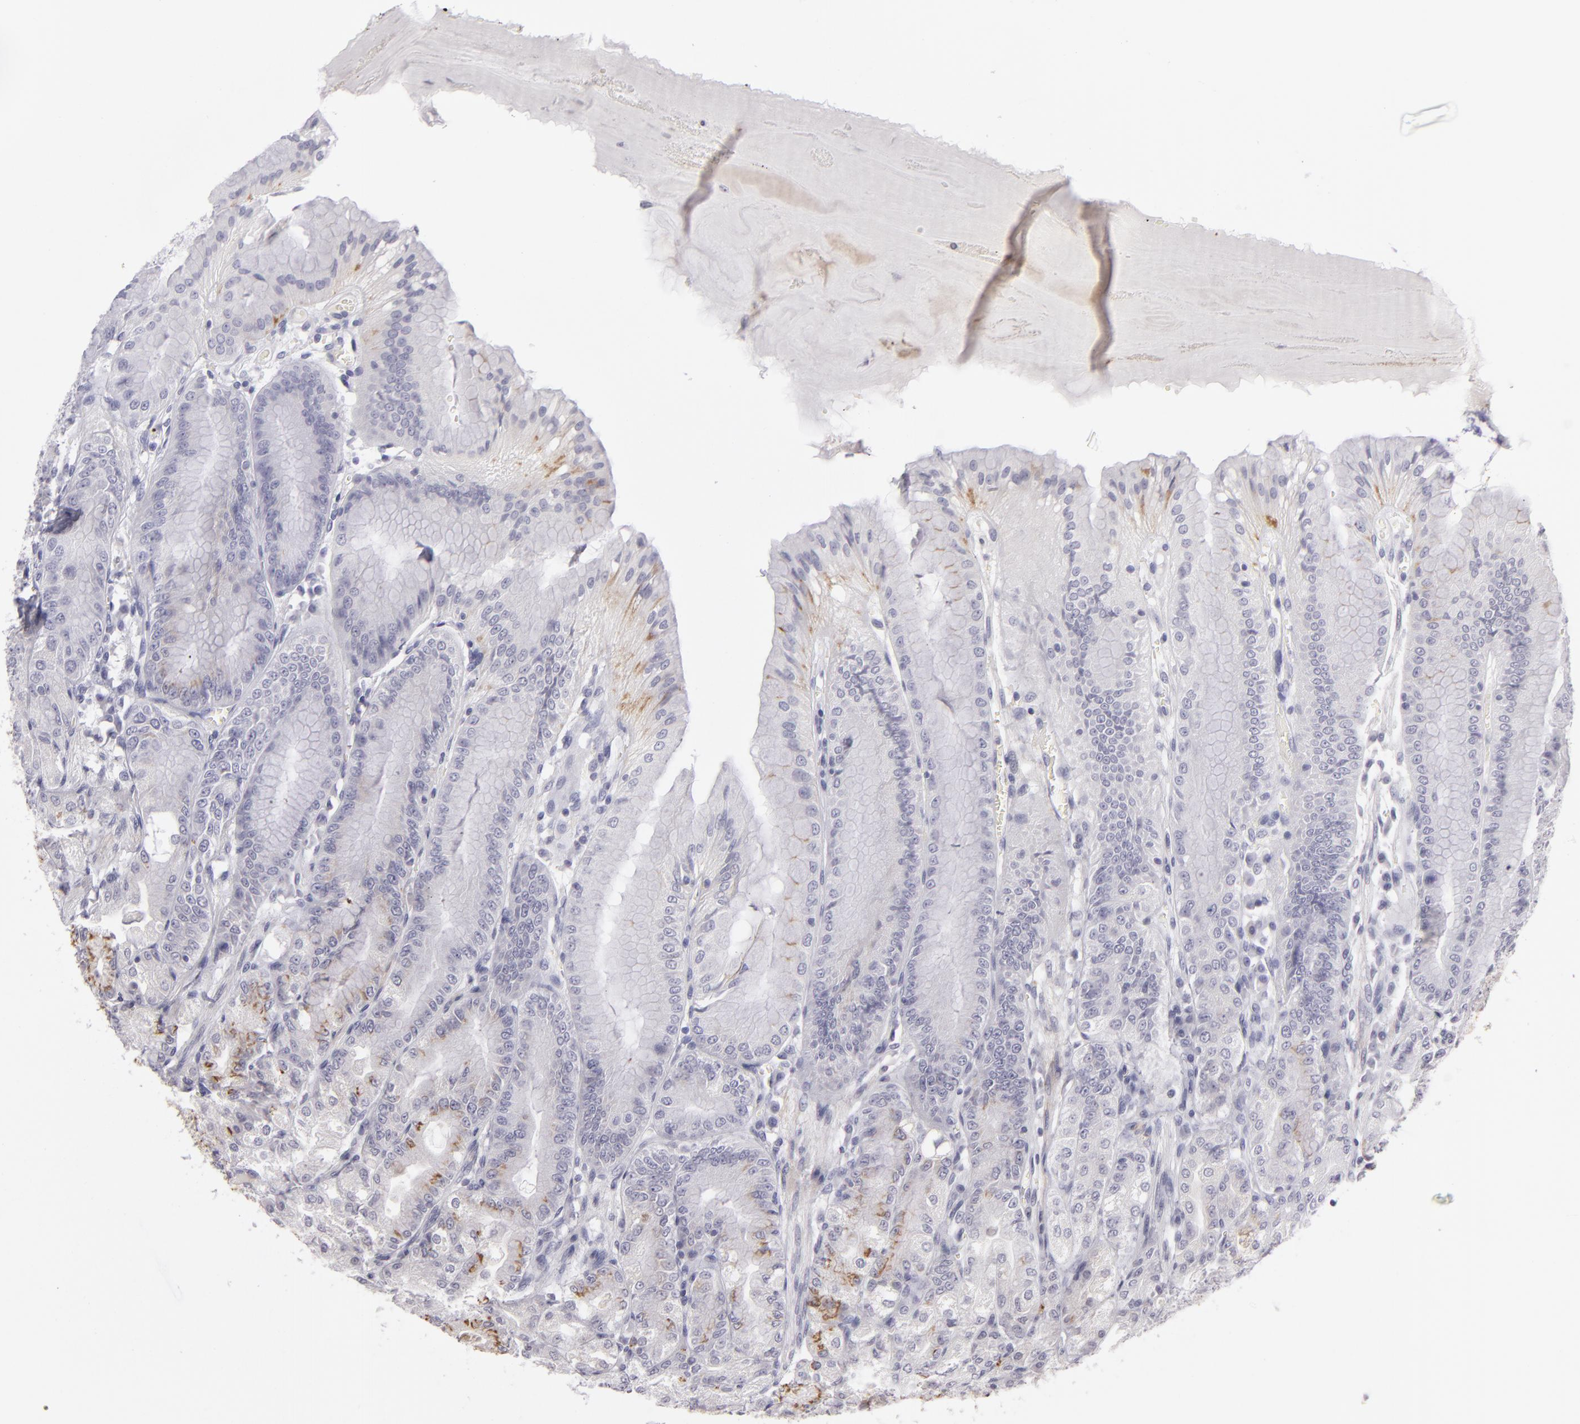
{"staining": {"intensity": "weak", "quantity": "<25%", "location": "cytoplasmic/membranous"}, "tissue": "stomach", "cell_type": "Glandular cells", "image_type": "normal", "snomed": [{"axis": "morphology", "description": "Normal tissue, NOS"}, {"axis": "topography", "description": "Stomach, lower"}], "caption": "DAB immunohistochemical staining of benign human stomach reveals no significant staining in glandular cells.", "gene": "TNNC1", "patient": {"sex": "male", "age": 71}}